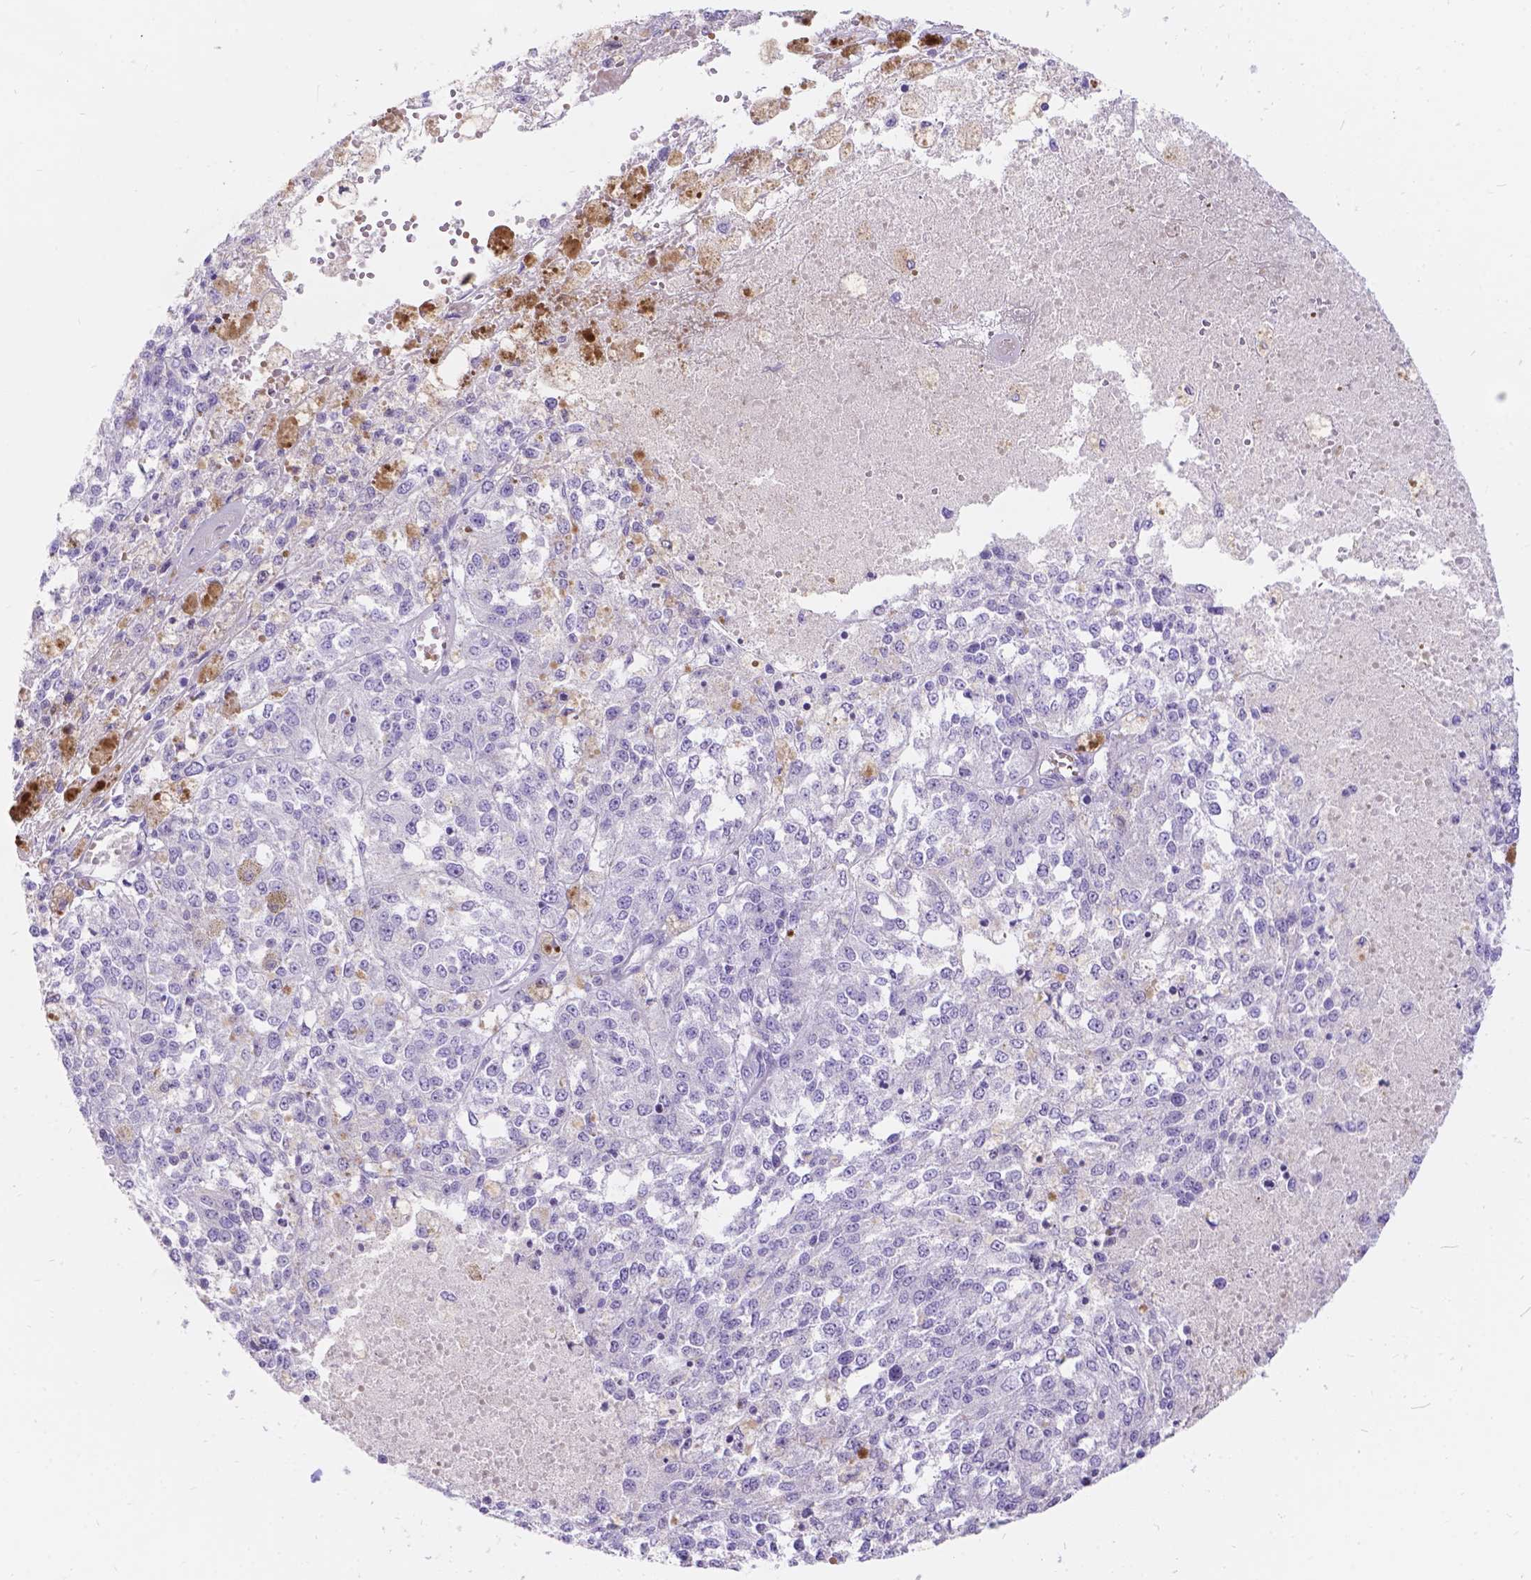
{"staining": {"intensity": "negative", "quantity": "none", "location": "none"}, "tissue": "melanoma", "cell_type": "Tumor cells", "image_type": "cancer", "snomed": [{"axis": "morphology", "description": "Malignant melanoma, Metastatic site"}, {"axis": "topography", "description": "Lymph node"}], "caption": "A micrograph of human melanoma is negative for staining in tumor cells.", "gene": "KLHL10", "patient": {"sex": "female", "age": 64}}